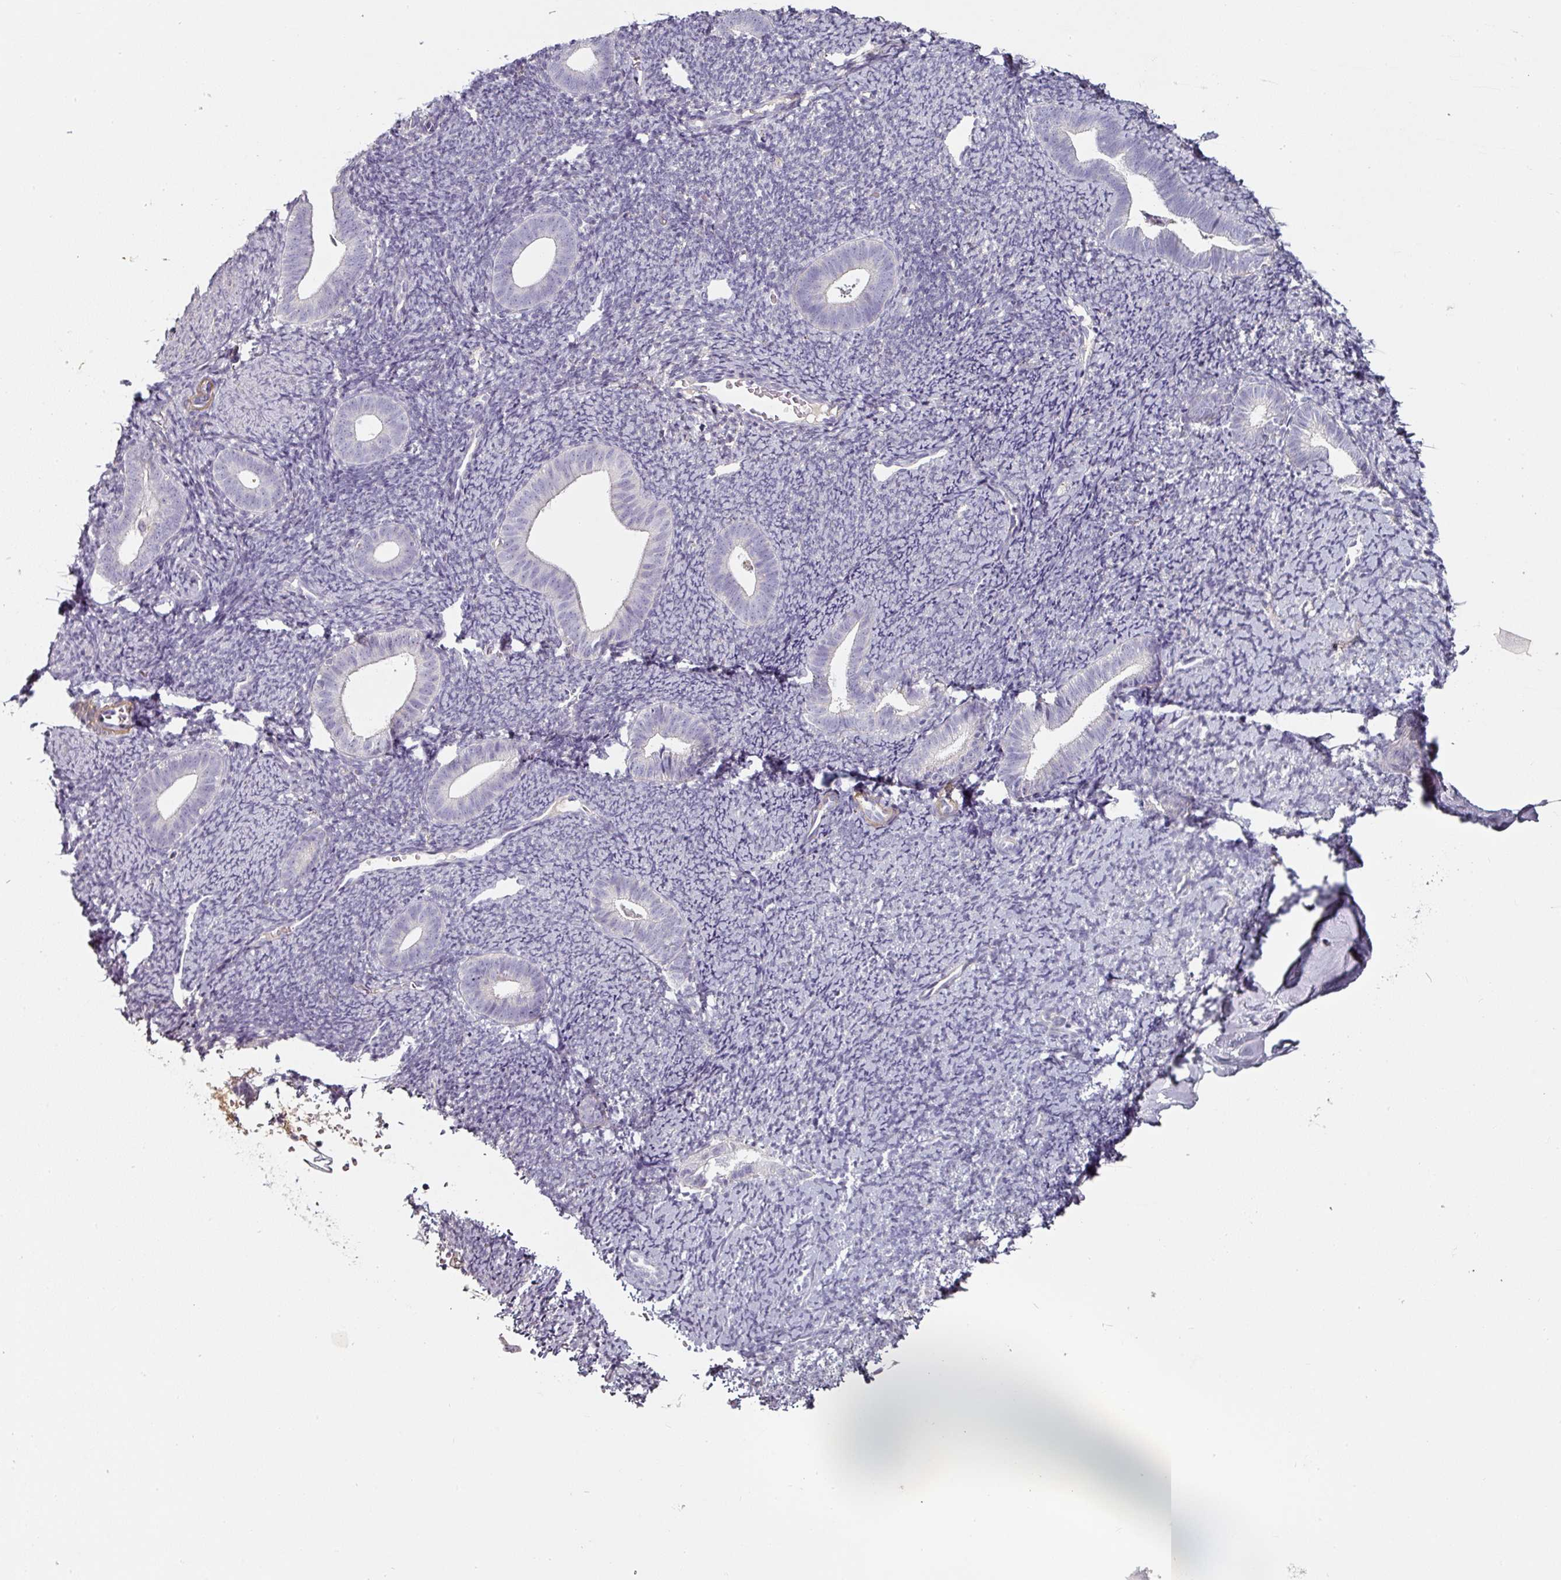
{"staining": {"intensity": "negative", "quantity": "none", "location": "none"}, "tissue": "endometrium", "cell_type": "Cells in endometrial stroma", "image_type": "normal", "snomed": [{"axis": "morphology", "description": "Normal tissue, NOS"}, {"axis": "topography", "description": "Endometrium"}], "caption": "Photomicrograph shows no protein staining in cells in endometrial stroma of unremarkable endometrium.", "gene": "CAP2", "patient": {"sex": "female", "age": 39}}